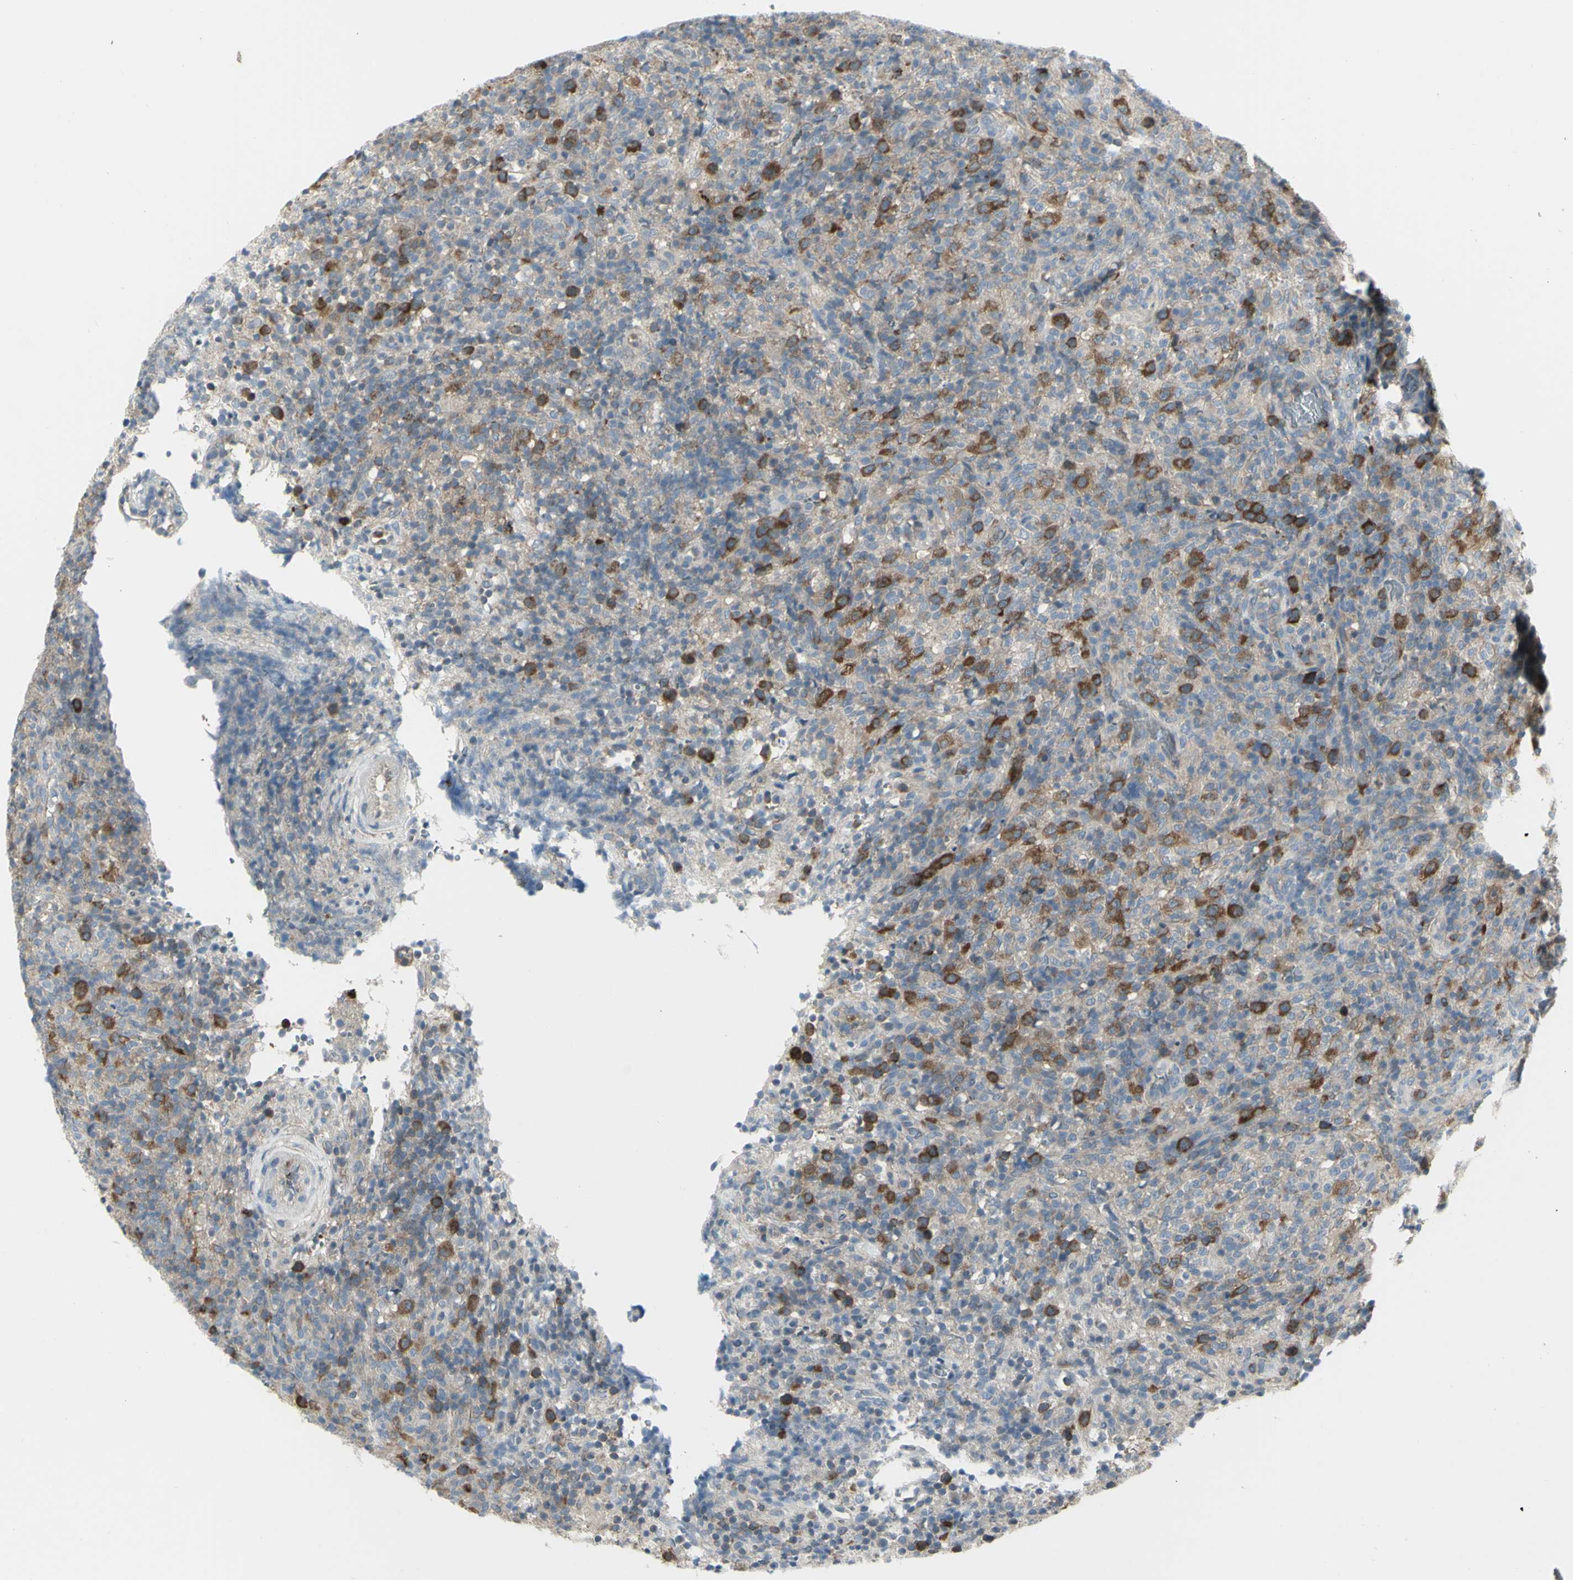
{"staining": {"intensity": "strong", "quantity": "<25%", "location": "cytoplasmic/membranous"}, "tissue": "lymphoma", "cell_type": "Tumor cells", "image_type": "cancer", "snomed": [{"axis": "morphology", "description": "Malignant lymphoma, non-Hodgkin's type, High grade"}, {"axis": "topography", "description": "Lymph node"}], "caption": "About <25% of tumor cells in human malignant lymphoma, non-Hodgkin's type (high-grade) show strong cytoplasmic/membranous protein expression as visualized by brown immunohistochemical staining.", "gene": "CCNB2", "patient": {"sex": "female", "age": 76}}